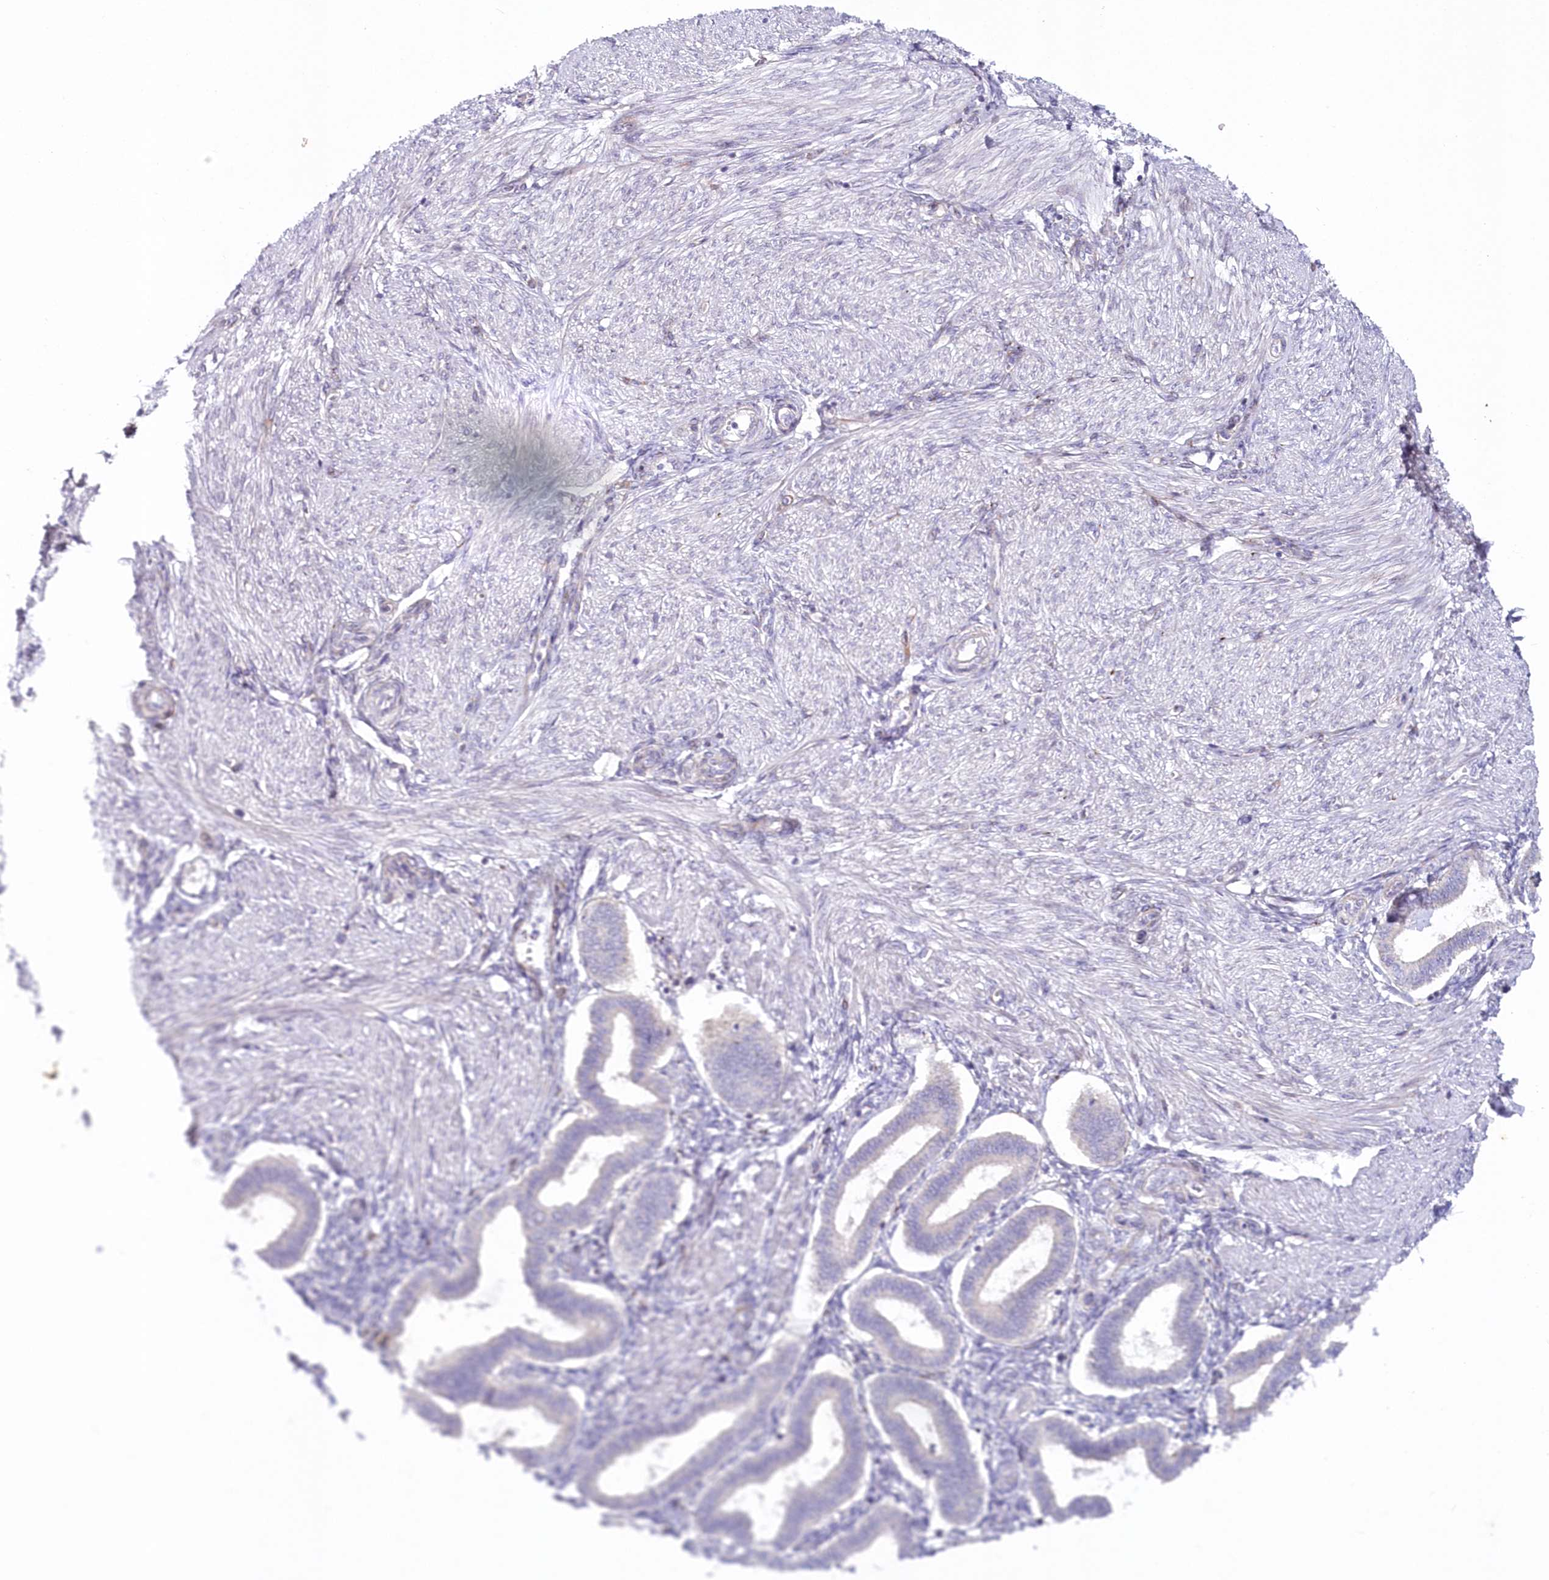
{"staining": {"intensity": "negative", "quantity": "none", "location": "none"}, "tissue": "endometrium", "cell_type": "Cells in endometrial stroma", "image_type": "normal", "snomed": [{"axis": "morphology", "description": "Normal tissue, NOS"}, {"axis": "topography", "description": "Endometrium"}], "caption": "Endometrium stained for a protein using immunohistochemistry demonstrates no staining cells in endometrial stroma.", "gene": "SNED1", "patient": {"sex": "female", "age": 24}}